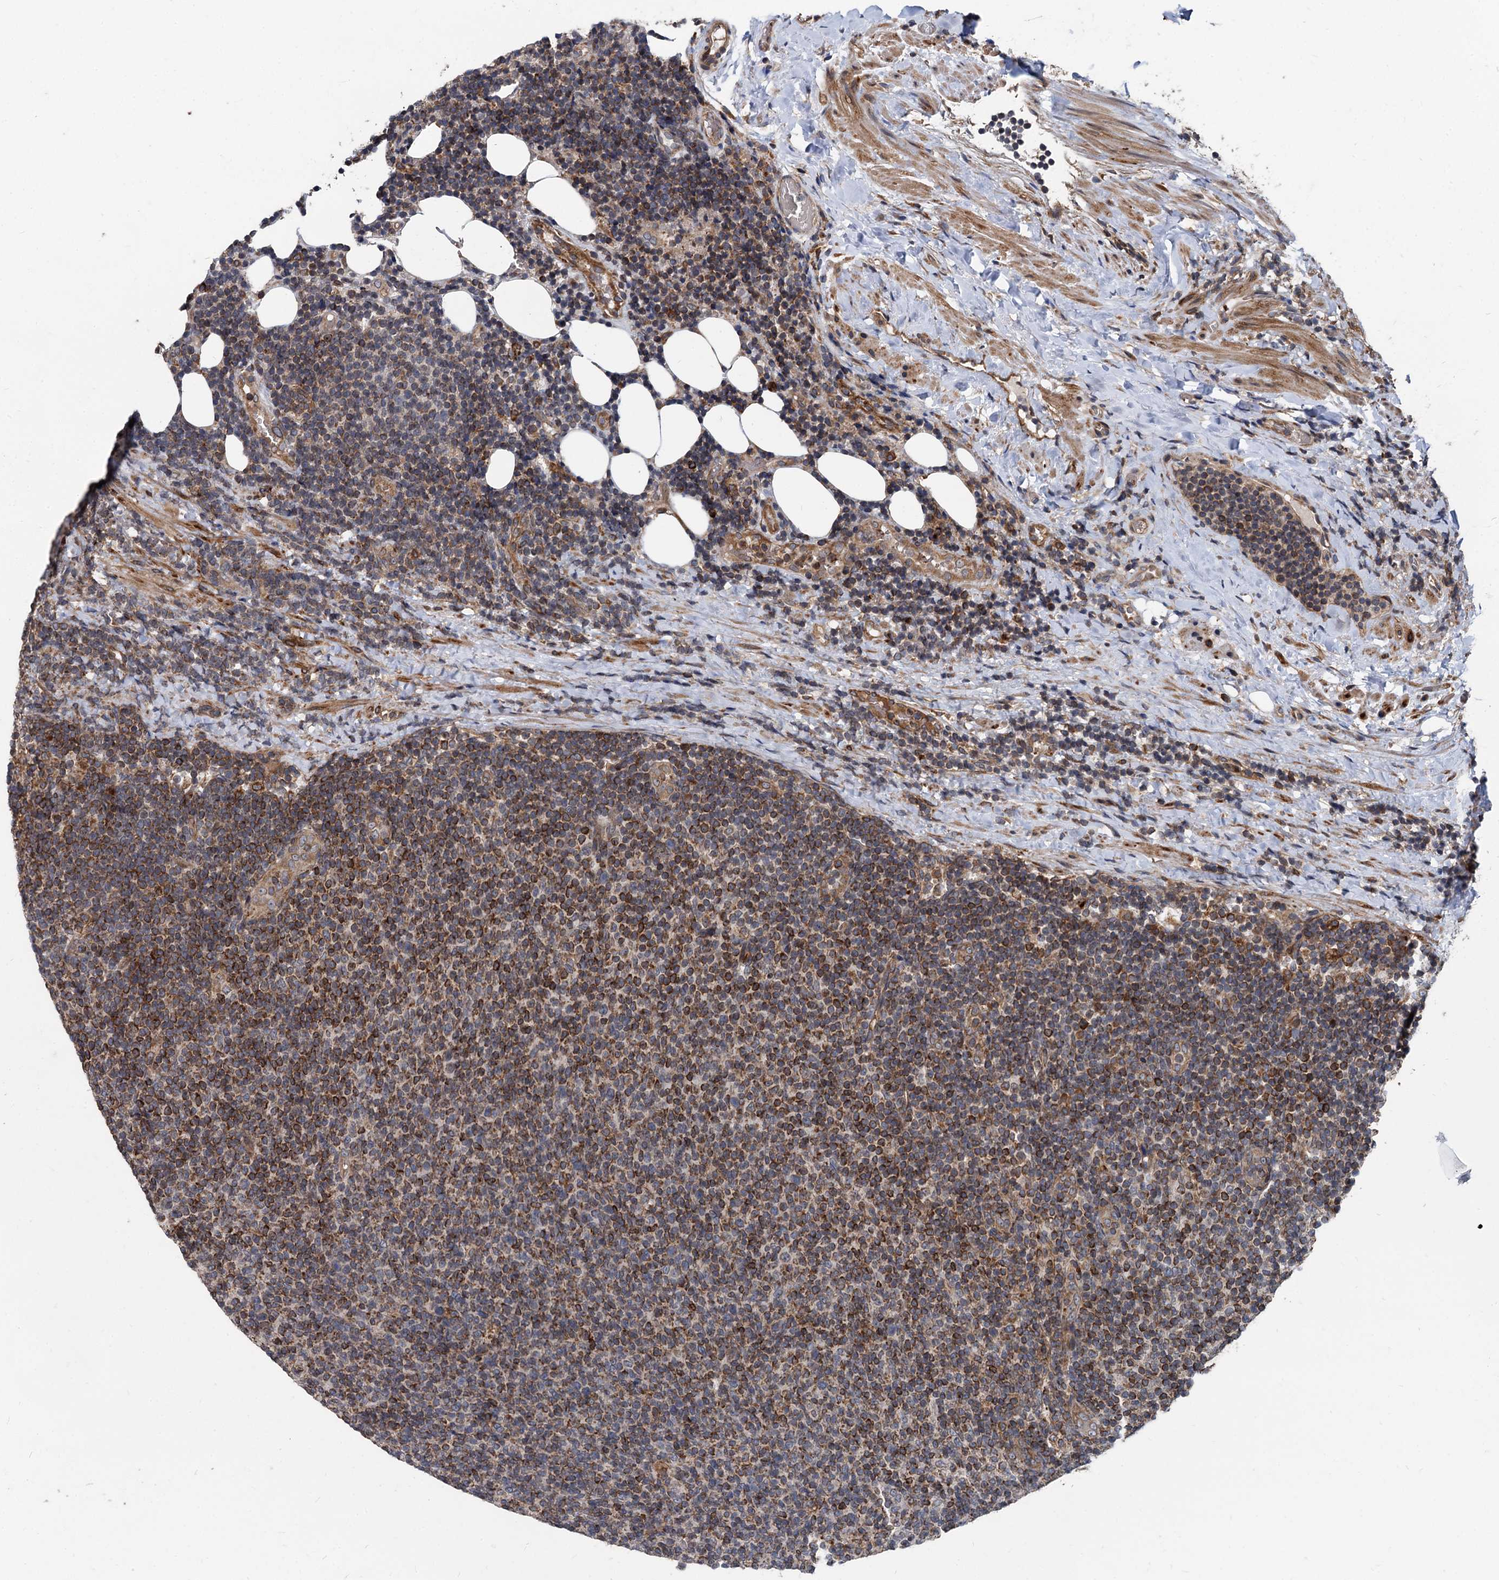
{"staining": {"intensity": "strong", "quantity": "25%-75%", "location": "cytoplasmic/membranous"}, "tissue": "lymphoma", "cell_type": "Tumor cells", "image_type": "cancer", "snomed": [{"axis": "morphology", "description": "Malignant lymphoma, non-Hodgkin's type, Low grade"}, {"axis": "topography", "description": "Lymph node"}], "caption": "A brown stain shows strong cytoplasmic/membranous staining of a protein in malignant lymphoma, non-Hodgkin's type (low-grade) tumor cells.", "gene": "STIM1", "patient": {"sex": "male", "age": 66}}